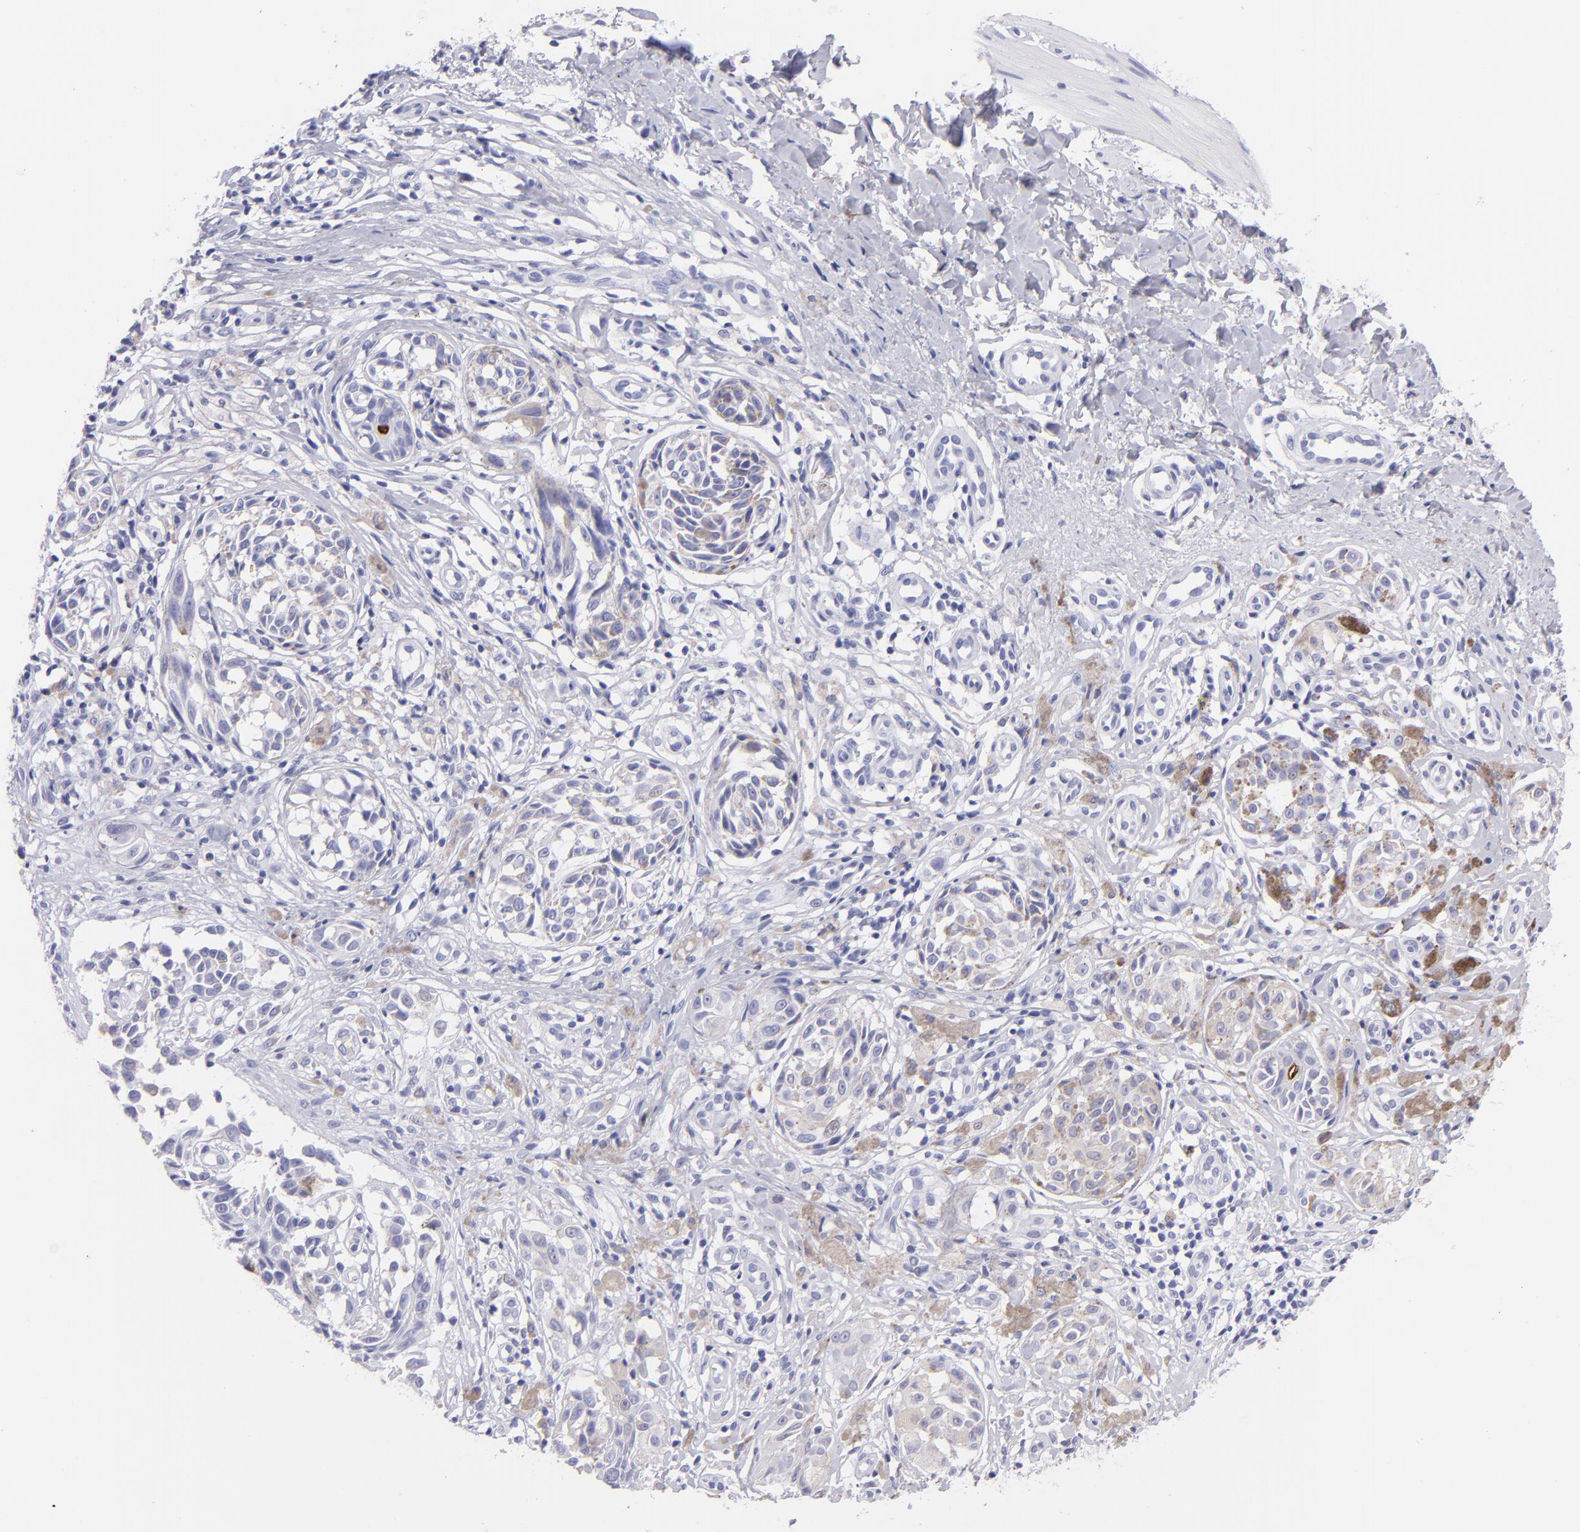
{"staining": {"intensity": "negative", "quantity": "none", "location": "none"}, "tissue": "melanoma", "cell_type": "Tumor cells", "image_type": "cancer", "snomed": [{"axis": "morphology", "description": "Malignant melanoma, NOS"}, {"axis": "topography", "description": "Skin"}], "caption": "Tumor cells show no significant protein expression in malignant melanoma.", "gene": "PIP", "patient": {"sex": "male", "age": 67}}